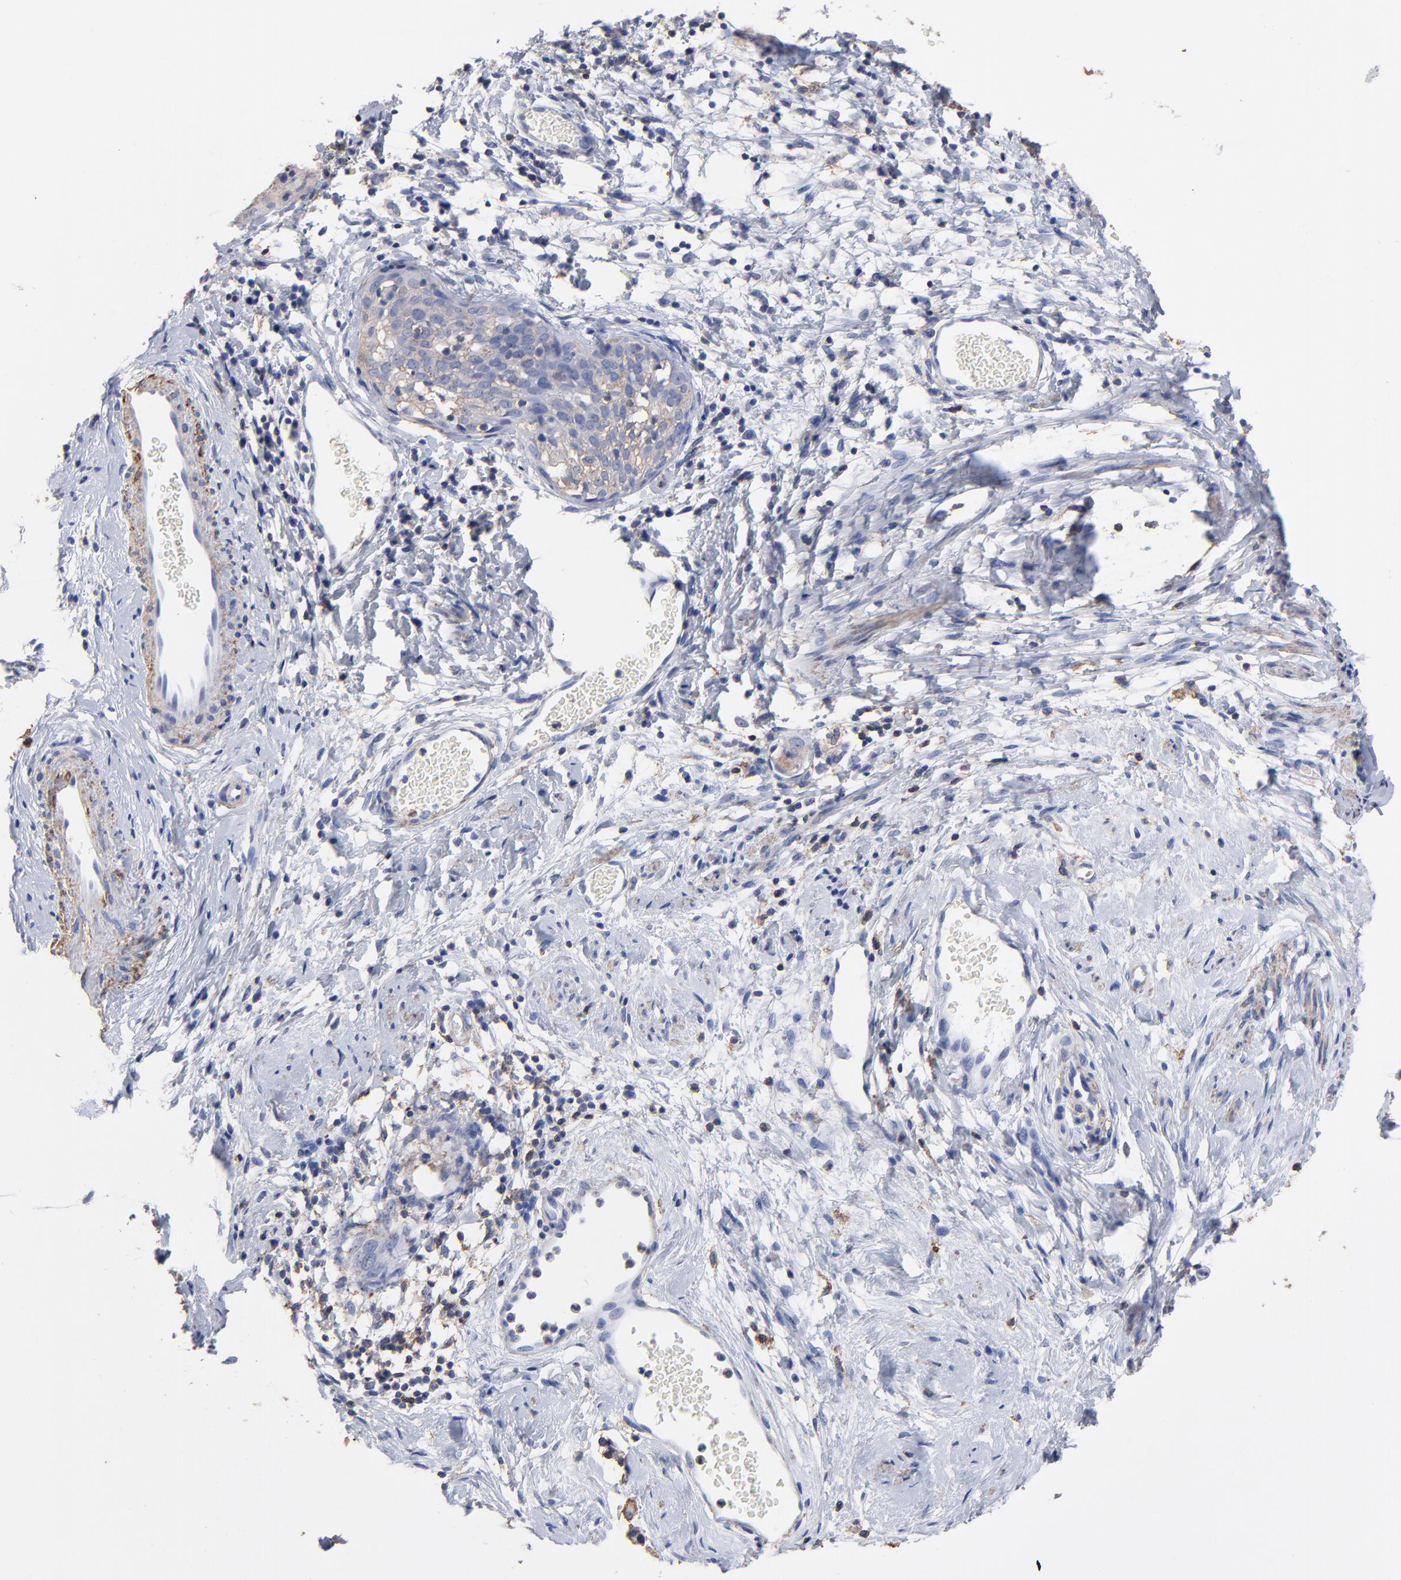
{"staining": {"intensity": "weak", "quantity": "25%-75%", "location": "cytoplasmic/membranous"}, "tissue": "cervical cancer", "cell_type": "Tumor cells", "image_type": "cancer", "snomed": [{"axis": "morphology", "description": "Normal tissue, NOS"}, {"axis": "morphology", "description": "Squamous cell carcinoma, NOS"}, {"axis": "topography", "description": "Cervix"}], "caption": "High-magnification brightfield microscopy of cervical cancer (squamous cell carcinoma) stained with DAB (3,3'-diaminobenzidine) (brown) and counterstained with hematoxylin (blue). tumor cells exhibit weak cytoplasmic/membranous positivity is identified in about25%-75% of cells.", "gene": "ASL", "patient": {"sex": "female", "age": 67}}